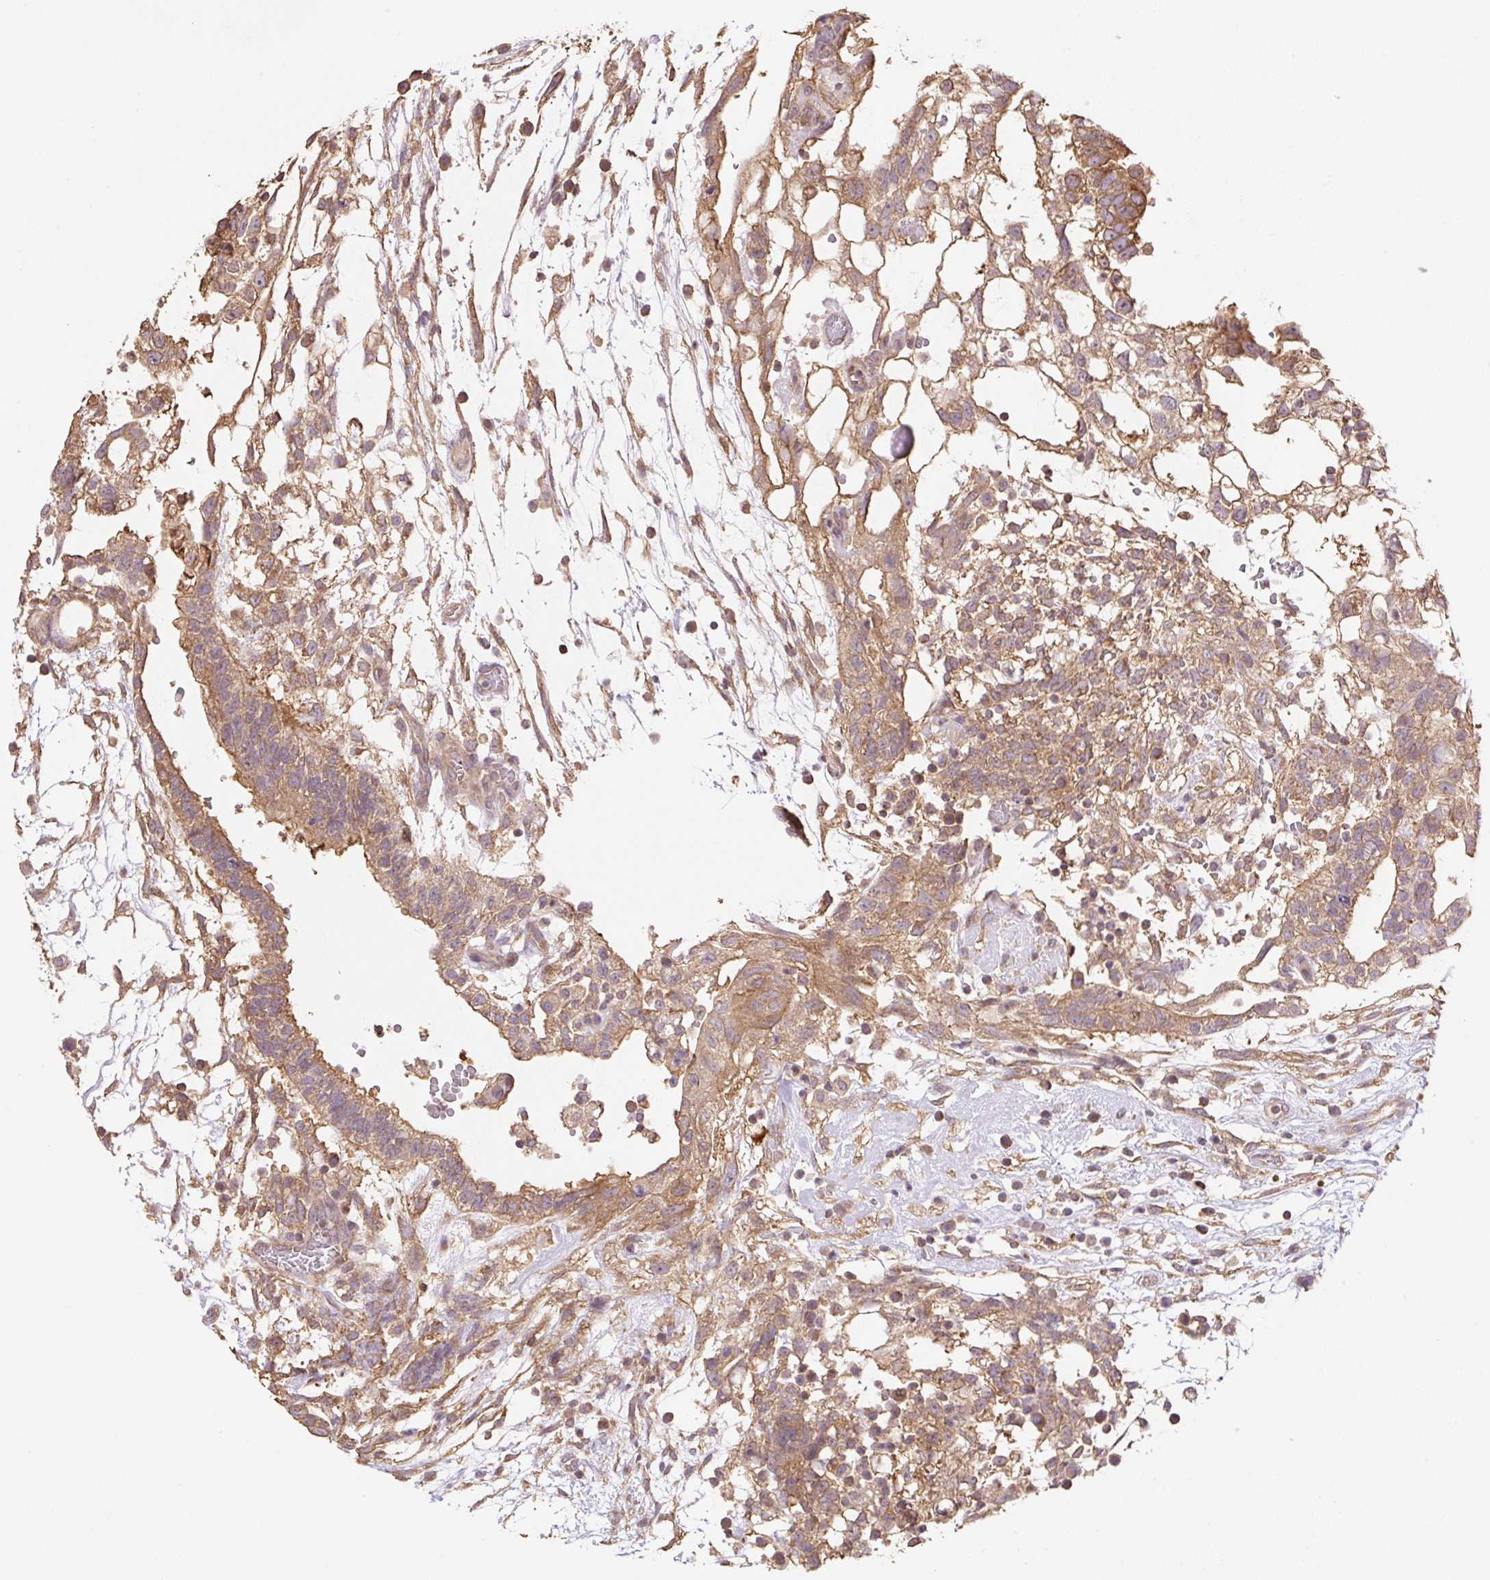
{"staining": {"intensity": "moderate", "quantity": ">75%", "location": "cytoplasmic/membranous"}, "tissue": "testis cancer", "cell_type": "Tumor cells", "image_type": "cancer", "snomed": [{"axis": "morphology", "description": "Carcinoma, Embryonal, NOS"}, {"axis": "topography", "description": "Testis"}], "caption": "Moderate cytoplasmic/membranous positivity for a protein is seen in approximately >75% of tumor cells of testis embryonal carcinoma using immunohistochemistry (IHC).", "gene": "COX8A", "patient": {"sex": "male", "age": 32}}